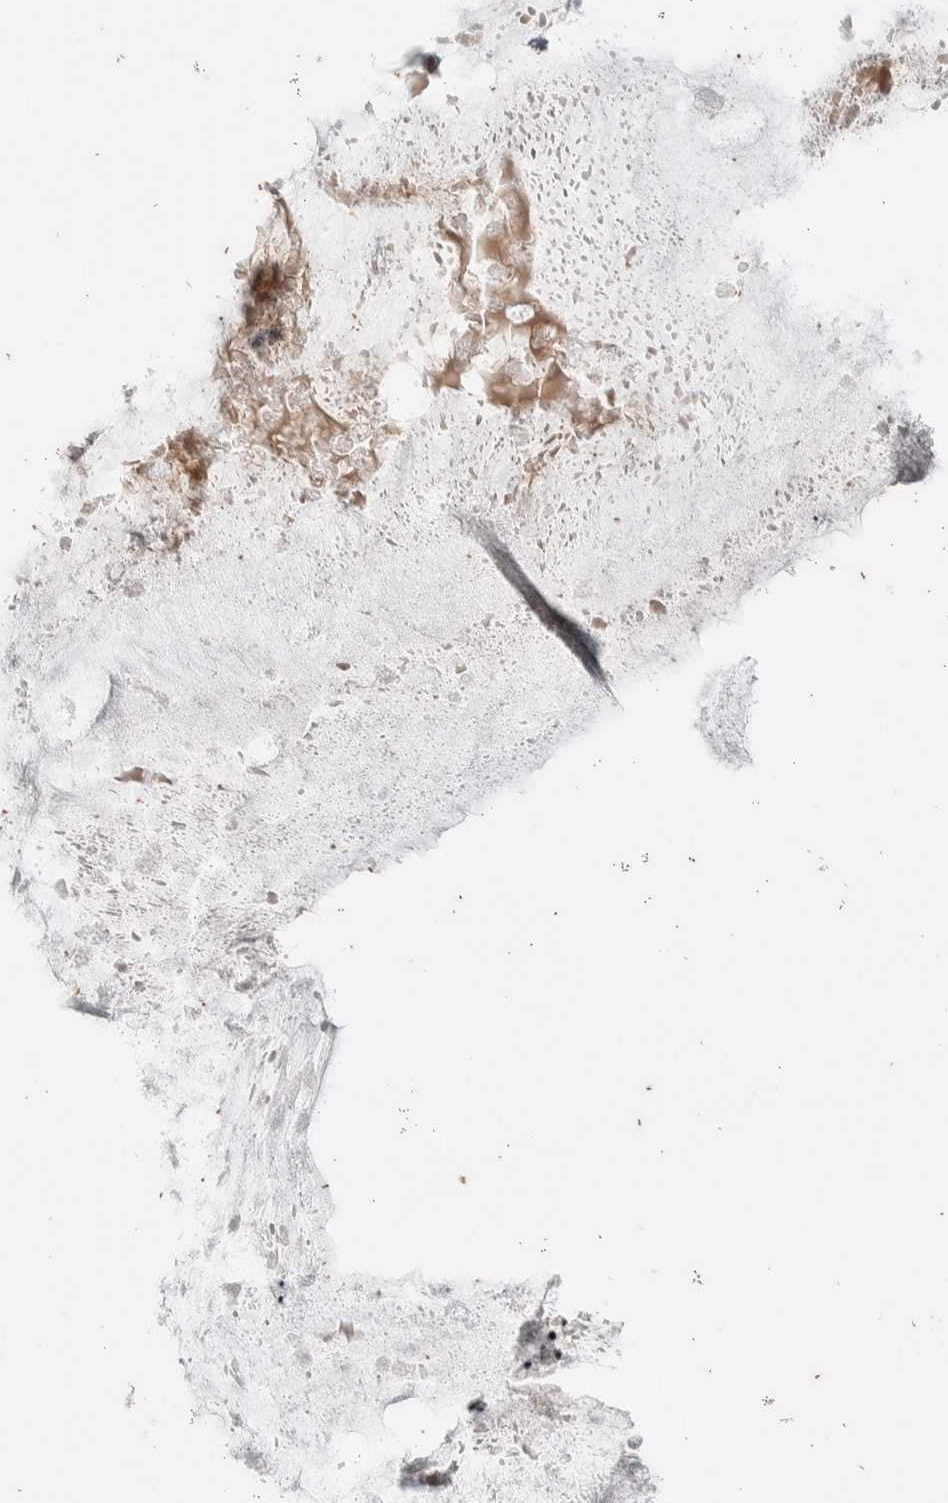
{"staining": {"intensity": "weak", "quantity": "<25%", "location": "cytoplasmic/membranous,nuclear"}, "tissue": "ovarian cancer", "cell_type": "Tumor cells", "image_type": "cancer", "snomed": [{"axis": "morphology", "description": "Cystadenocarcinoma, mucinous, NOS"}, {"axis": "topography", "description": "Ovary"}], "caption": "High power microscopy photomicrograph of an immunohistochemistry photomicrograph of mucinous cystadenocarcinoma (ovarian), revealing no significant expression in tumor cells.", "gene": "ATXN7L1", "patient": {"sex": "female", "age": 57}}